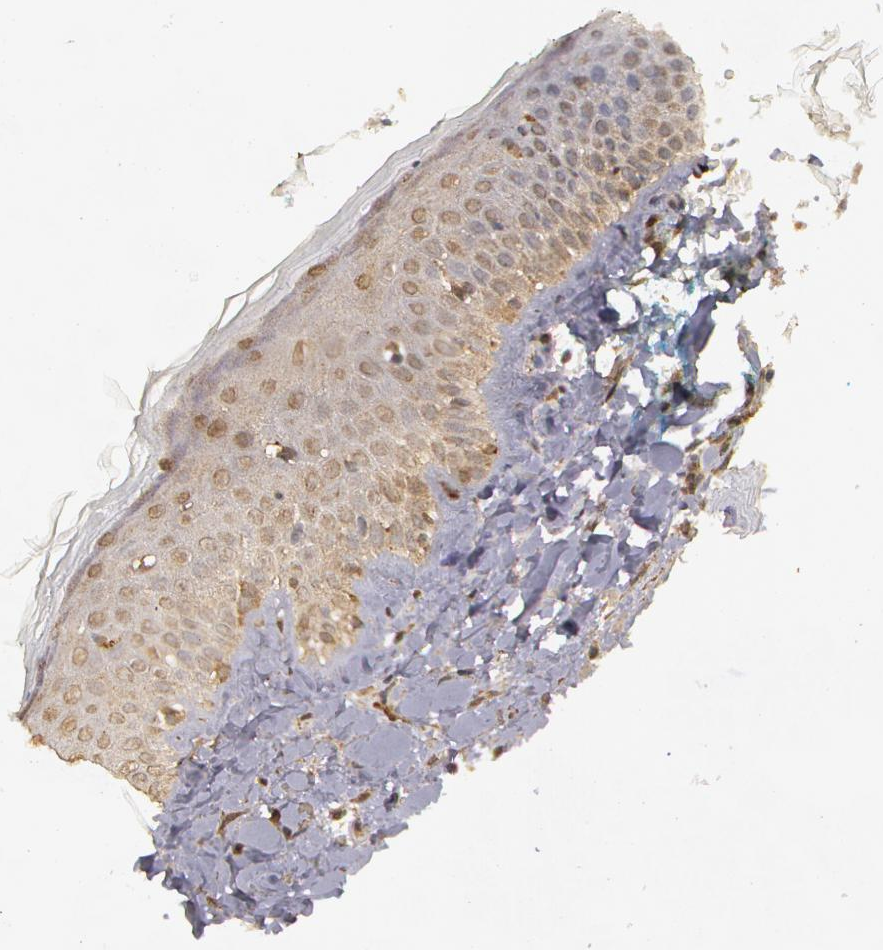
{"staining": {"intensity": "moderate", "quantity": ">75%", "location": "cytoplasmic/membranous,nuclear"}, "tissue": "skin", "cell_type": "Fibroblasts", "image_type": "normal", "snomed": [{"axis": "morphology", "description": "Normal tissue, NOS"}, {"axis": "topography", "description": "Skin"}], "caption": "Immunohistochemical staining of benign human skin exhibits medium levels of moderate cytoplasmic/membranous,nuclear staining in about >75% of fibroblasts.", "gene": "GLIS1", "patient": {"sex": "male", "age": 86}}